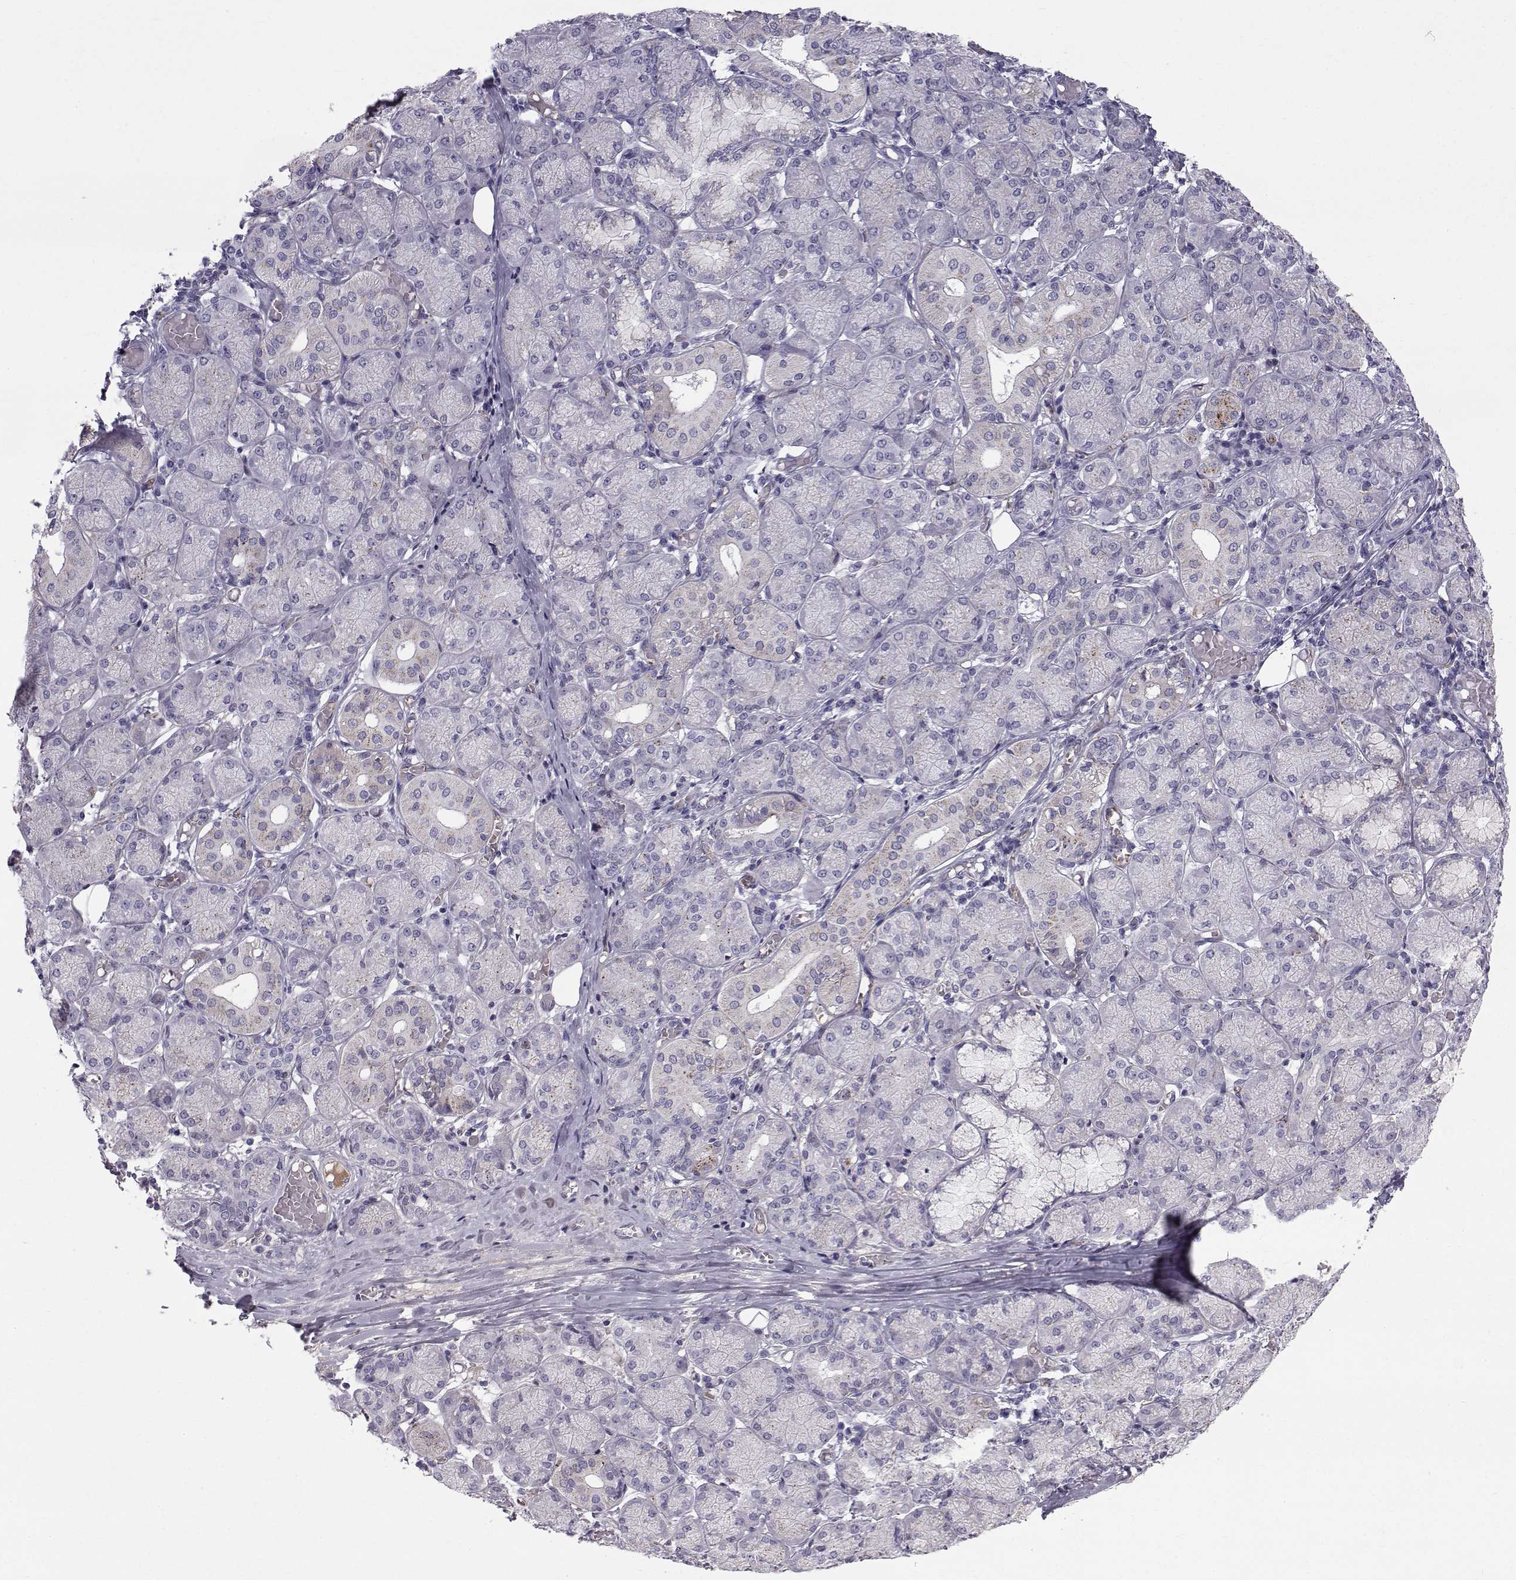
{"staining": {"intensity": "moderate", "quantity": "<25%", "location": "cytoplasmic/membranous"}, "tissue": "salivary gland", "cell_type": "Glandular cells", "image_type": "normal", "snomed": [{"axis": "morphology", "description": "Normal tissue, NOS"}, {"axis": "topography", "description": "Salivary gland"}, {"axis": "topography", "description": "Peripheral nerve tissue"}], "caption": "Protein expression analysis of benign human salivary gland reveals moderate cytoplasmic/membranous expression in approximately <25% of glandular cells.", "gene": "CALCR", "patient": {"sex": "female", "age": 24}}